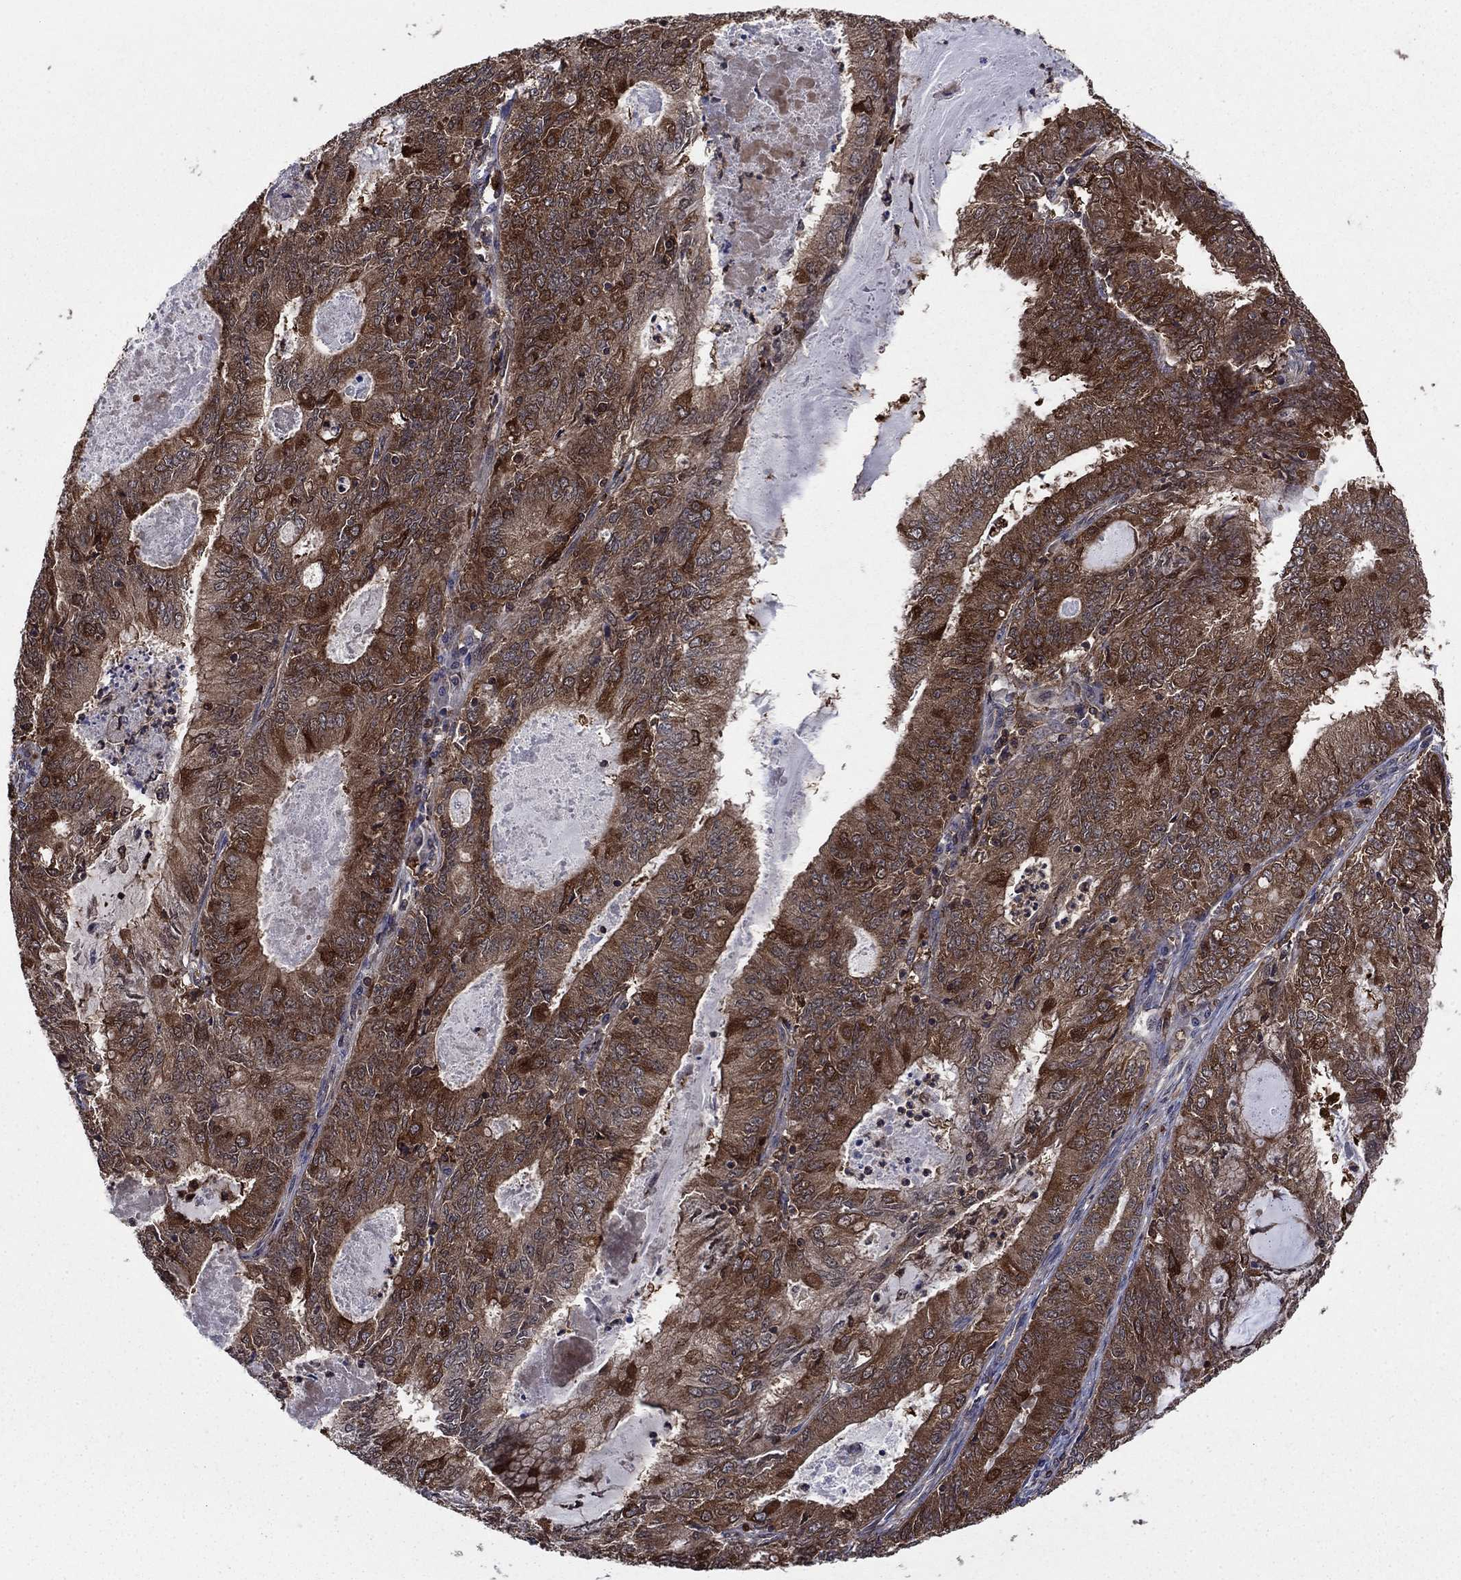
{"staining": {"intensity": "strong", "quantity": ">75%", "location": "cytoplasmic/membranous"}, "tissue": "endometrial cancer", "cell_type": "Tumor cells", "image_type": "cancer", "snomed": [{"axis": "morphology", "description": "Adenocarcinoma, NOS"}, {"axis": "topography", "description": "Endometrium"}], "caption": "Immunohistochemistry (IHC) histopathology image of endometrial adenocarcinoma stained for a protein (brown), which displays high levels of strong cytoplasmic/membranous expression in about >75% of tumor cells.", "gene": "CACYBP", "patient": {"sex": "female", "age": 57}}